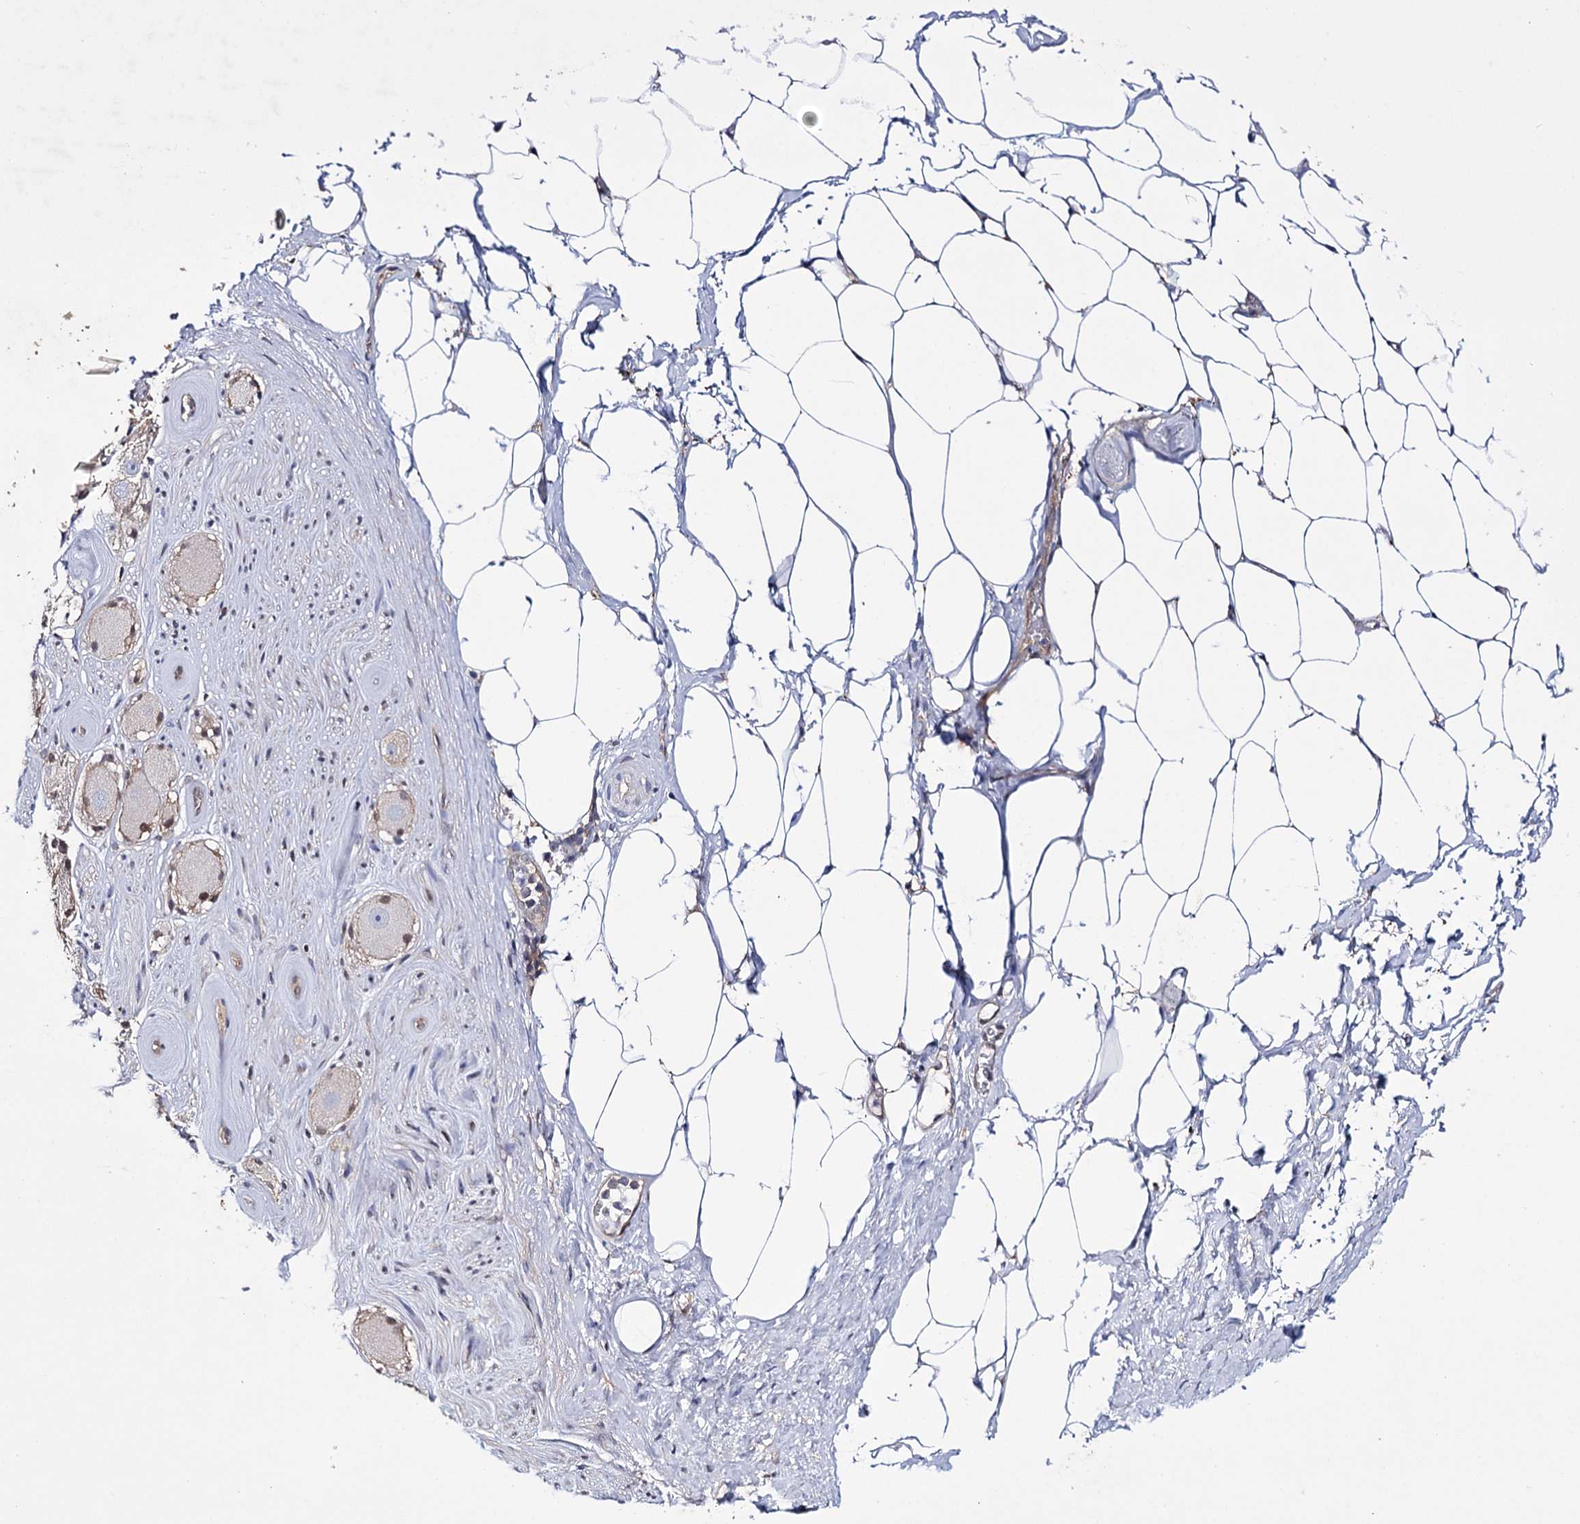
{"staining": {"intensity": "negative", "quantity": "none", "location": "none"}, "tissue": "adipose tissue", "cell_type": "Adipocytes", "image_type": "normal", "snomed": [{"axis": "morphology", "description": "Normal tissue, NOS"}, {"axis": "morphology", "description": "Adenocarcinoma, Low grade"}, {"axis": "topography", "description": "Prostate"}, {"axis": "topography", "description": "Peripheral nerve tissue"}], "caption": "IHC of normal human adipose tissue reveals no staining in adipocytes.", "gene": "PTER", "patient": {"sex": "male", "age": 63}}